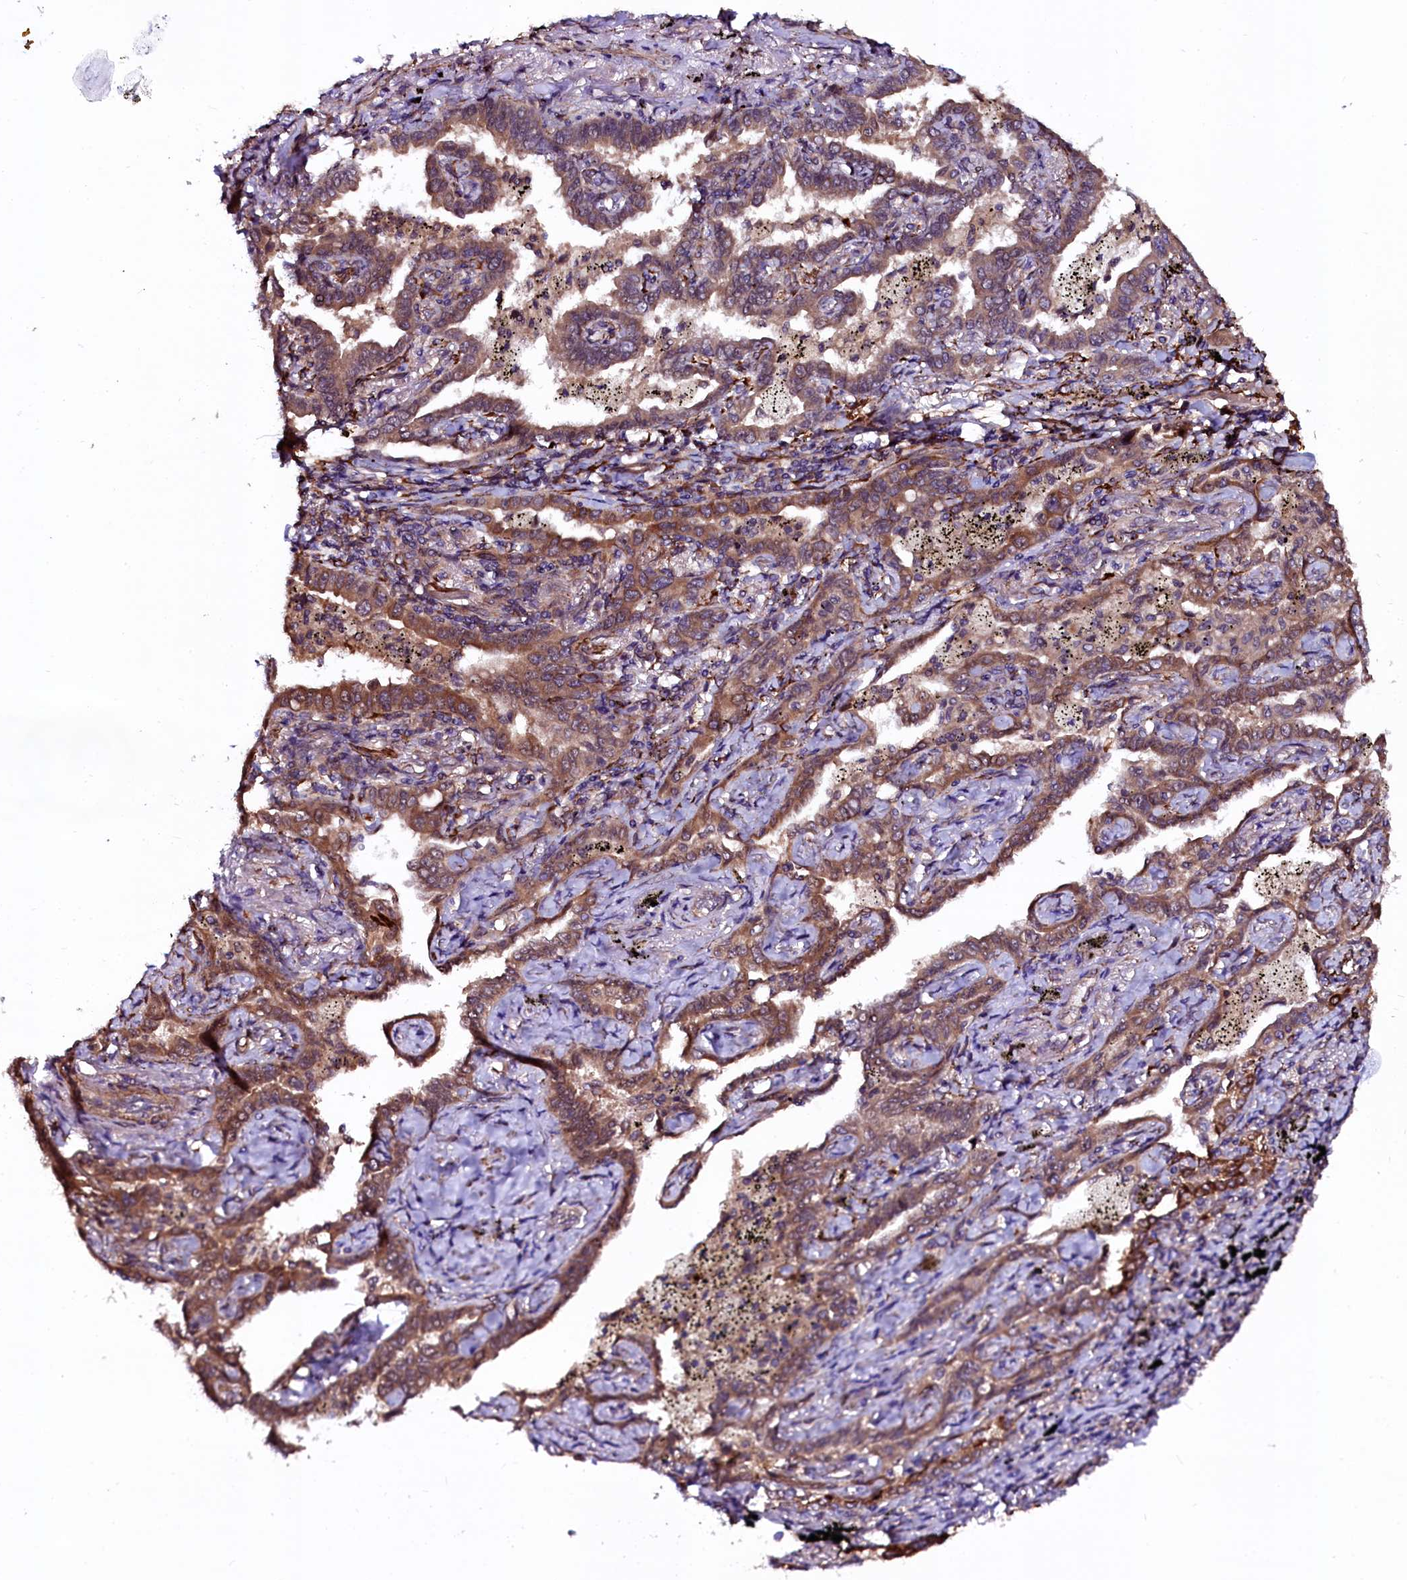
{"staining": {"intensity": "moderate", "quantity": ">75%", "location": "cytoplasmic/membranous"}, "tissue": "lung cancer", "cell_type": "Tumor cells", "image_type": "cancer", "snomed": [{"axis": "morphology", "description": "Adenocarcinoma, NOS"}, {"axis": "topography", "description": "Lung"}], "caption": "Protein staining reveals moderate cytoplasmic/membranous expression in approximately >75% of tumor cells in adenocarcinoma (lung). The staining was performed using DAB to visualize the protein expression in brown, while the nuclei were stained in blue with hematoxylin (Magnification: 20x).", "gene": "N4BP1", "patient": {"sex": "male", "age": 67}}